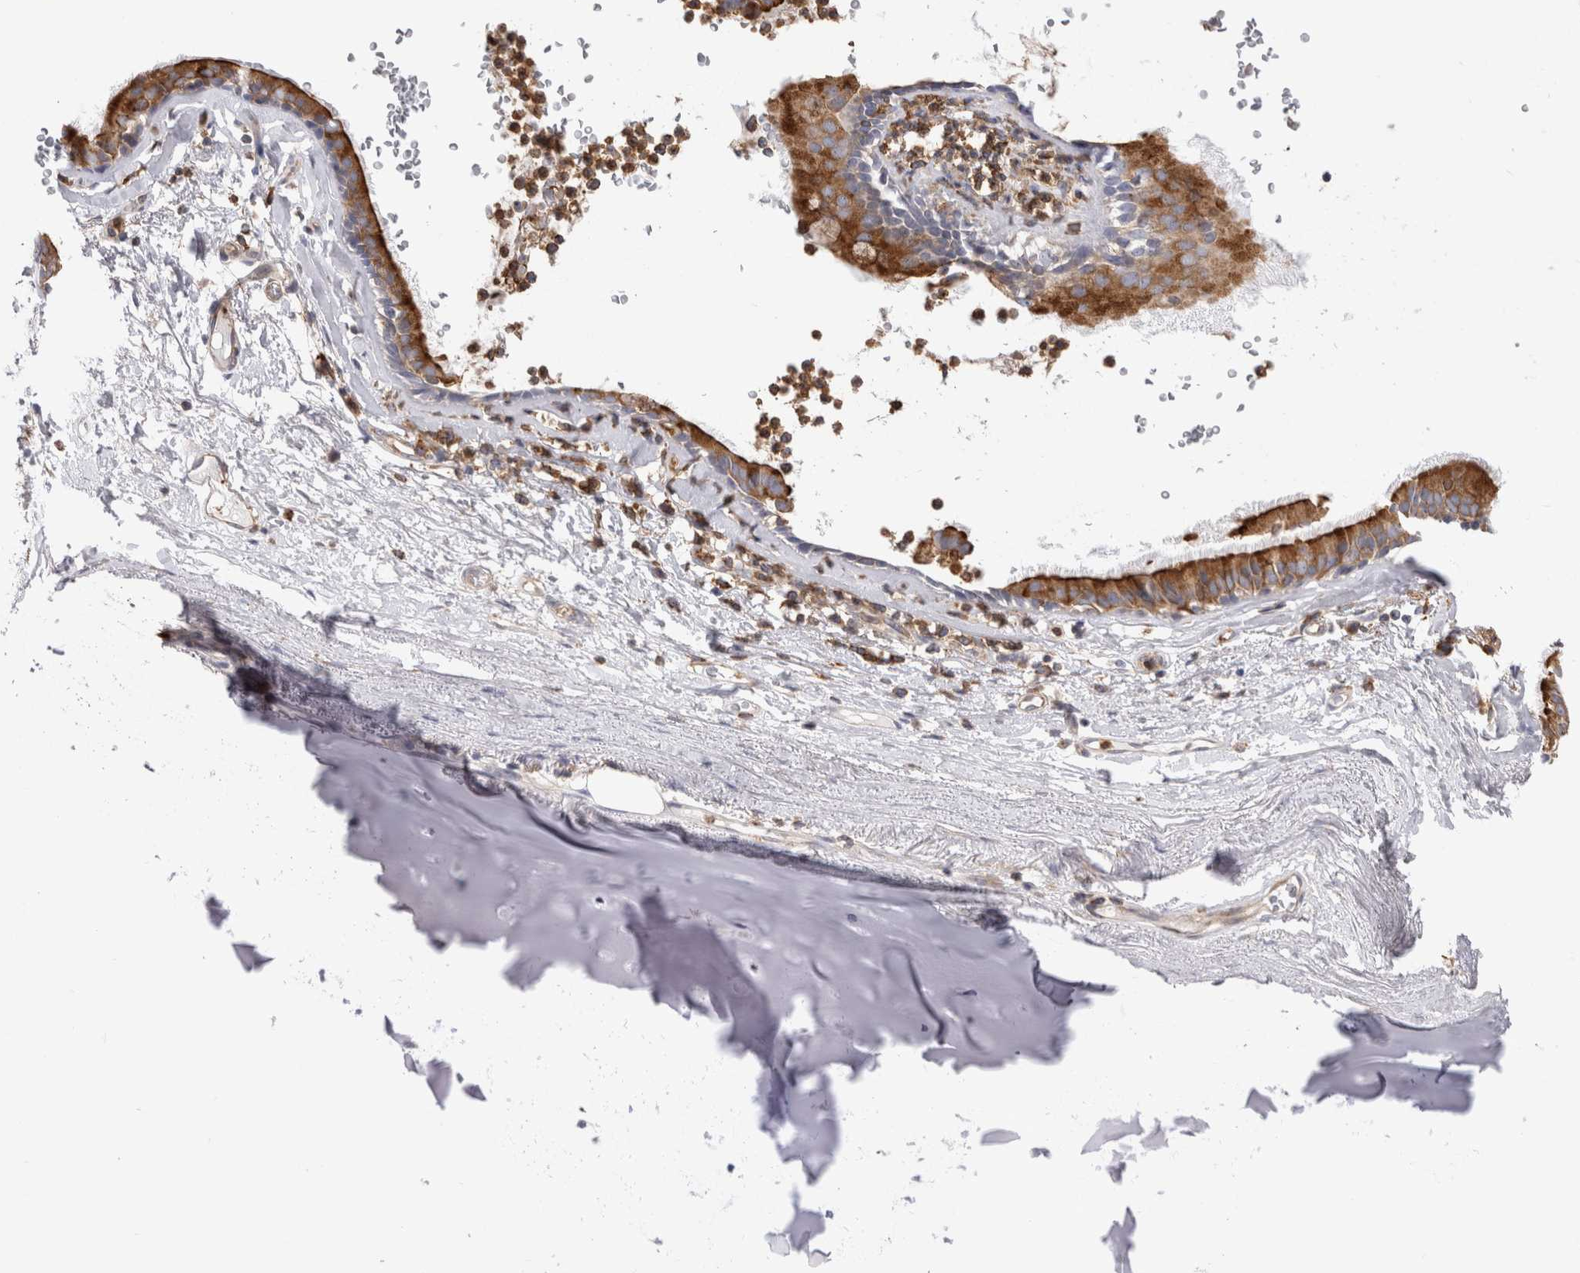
{"staining": {"intensity": "negative", "quantity": "none", "location": "none"}, "tissue": "adipose tissue", "cell_type": "Adipocytes", "image_type": "normal", "snomed": [{"axis": "morphology", "description": "Normal tissue, NOS"}, {"axis": "topography", "description": "Cartilage tissue"}], "caption": "DAB immunohistochemical staining of benign adipose tissue exhibits no significant staining in adipocytes.", "gene": "RAB11FIP1", "patient": {"sex": "female", "age": 63}}